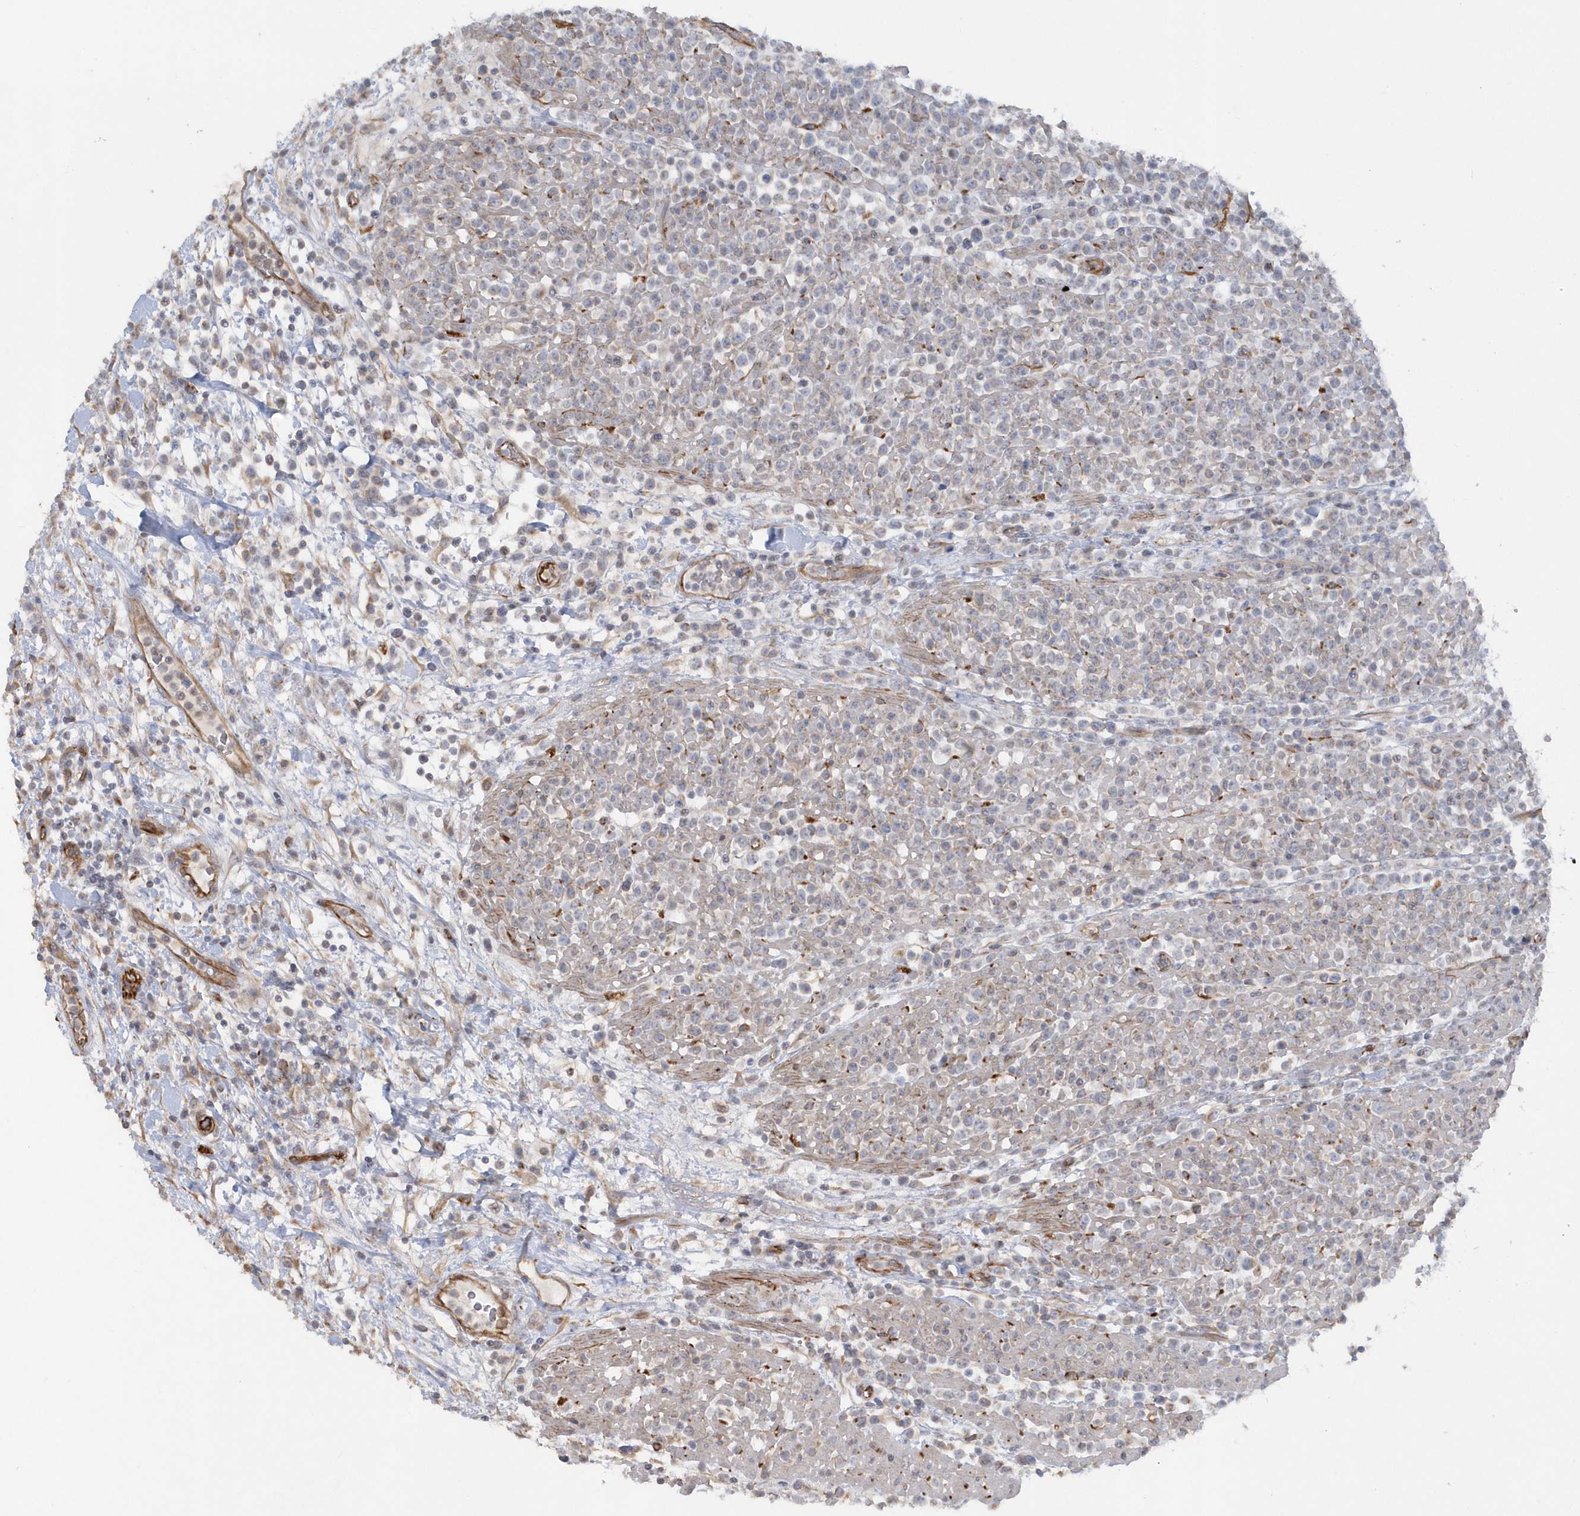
{"staining": {"intensity": "negative", "quantity": "none", "location": "none"}, "tissue": "lymphoma", "cell_type": "Tumor cells", "image_type": "cancer", "snomed": [{"axis": "morphology", "description": "Malignant lymphoma, non-Hodgkin's type, High grade"}, {"axis": "topography", "description": "Colon"}], "caption": "Tumor cells are negative for brown protein staining in malignant lymphoma, non-Hodgkin's type (high-grade). (Brightfield microscopy of DAB (3,3'-diaminobenzidine) IHC at high magnification).", "gene": "RAB17", "patient": {"sex": "female", "age": 53}}